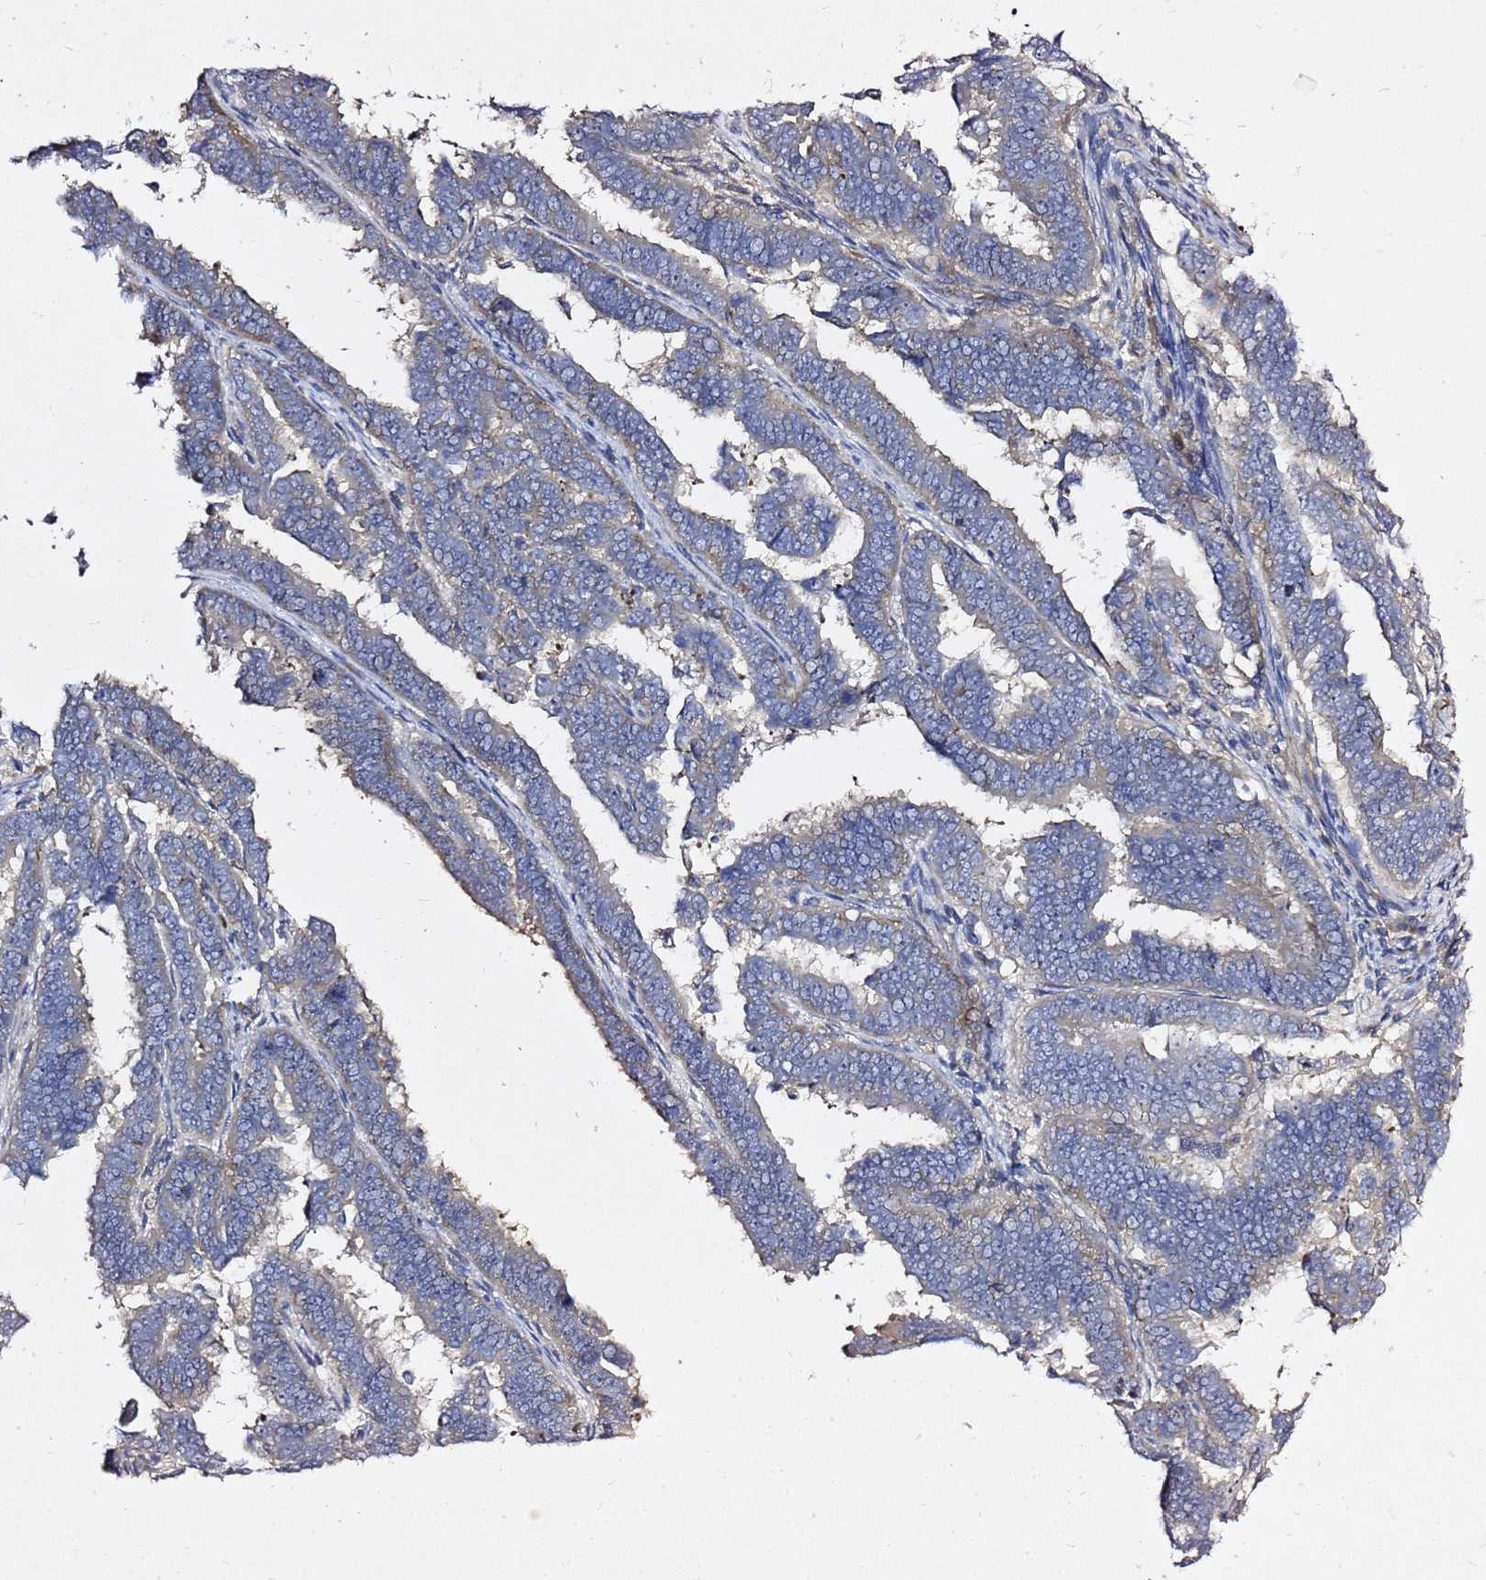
{"staining": {"intensity": "weak", "quantity": "<25%", "location": "cytoplasmic/membranous"}, "tissue": "endometrial cancer", "cell_type": "Tumor cells", "image_type": "cancer", "snomed": [{"axis": "morphology", "description": "Adenocarcinoma, NOS"}, {"axis": "topography", "description": "Endometrium"}], "caption": "Adenocarcinoma (endometrial) stained for a protein using immunohistochemistry shows no staining tumor cells.", "gene": "MON1B", "patient": {"sex": "female", "age": 75}}